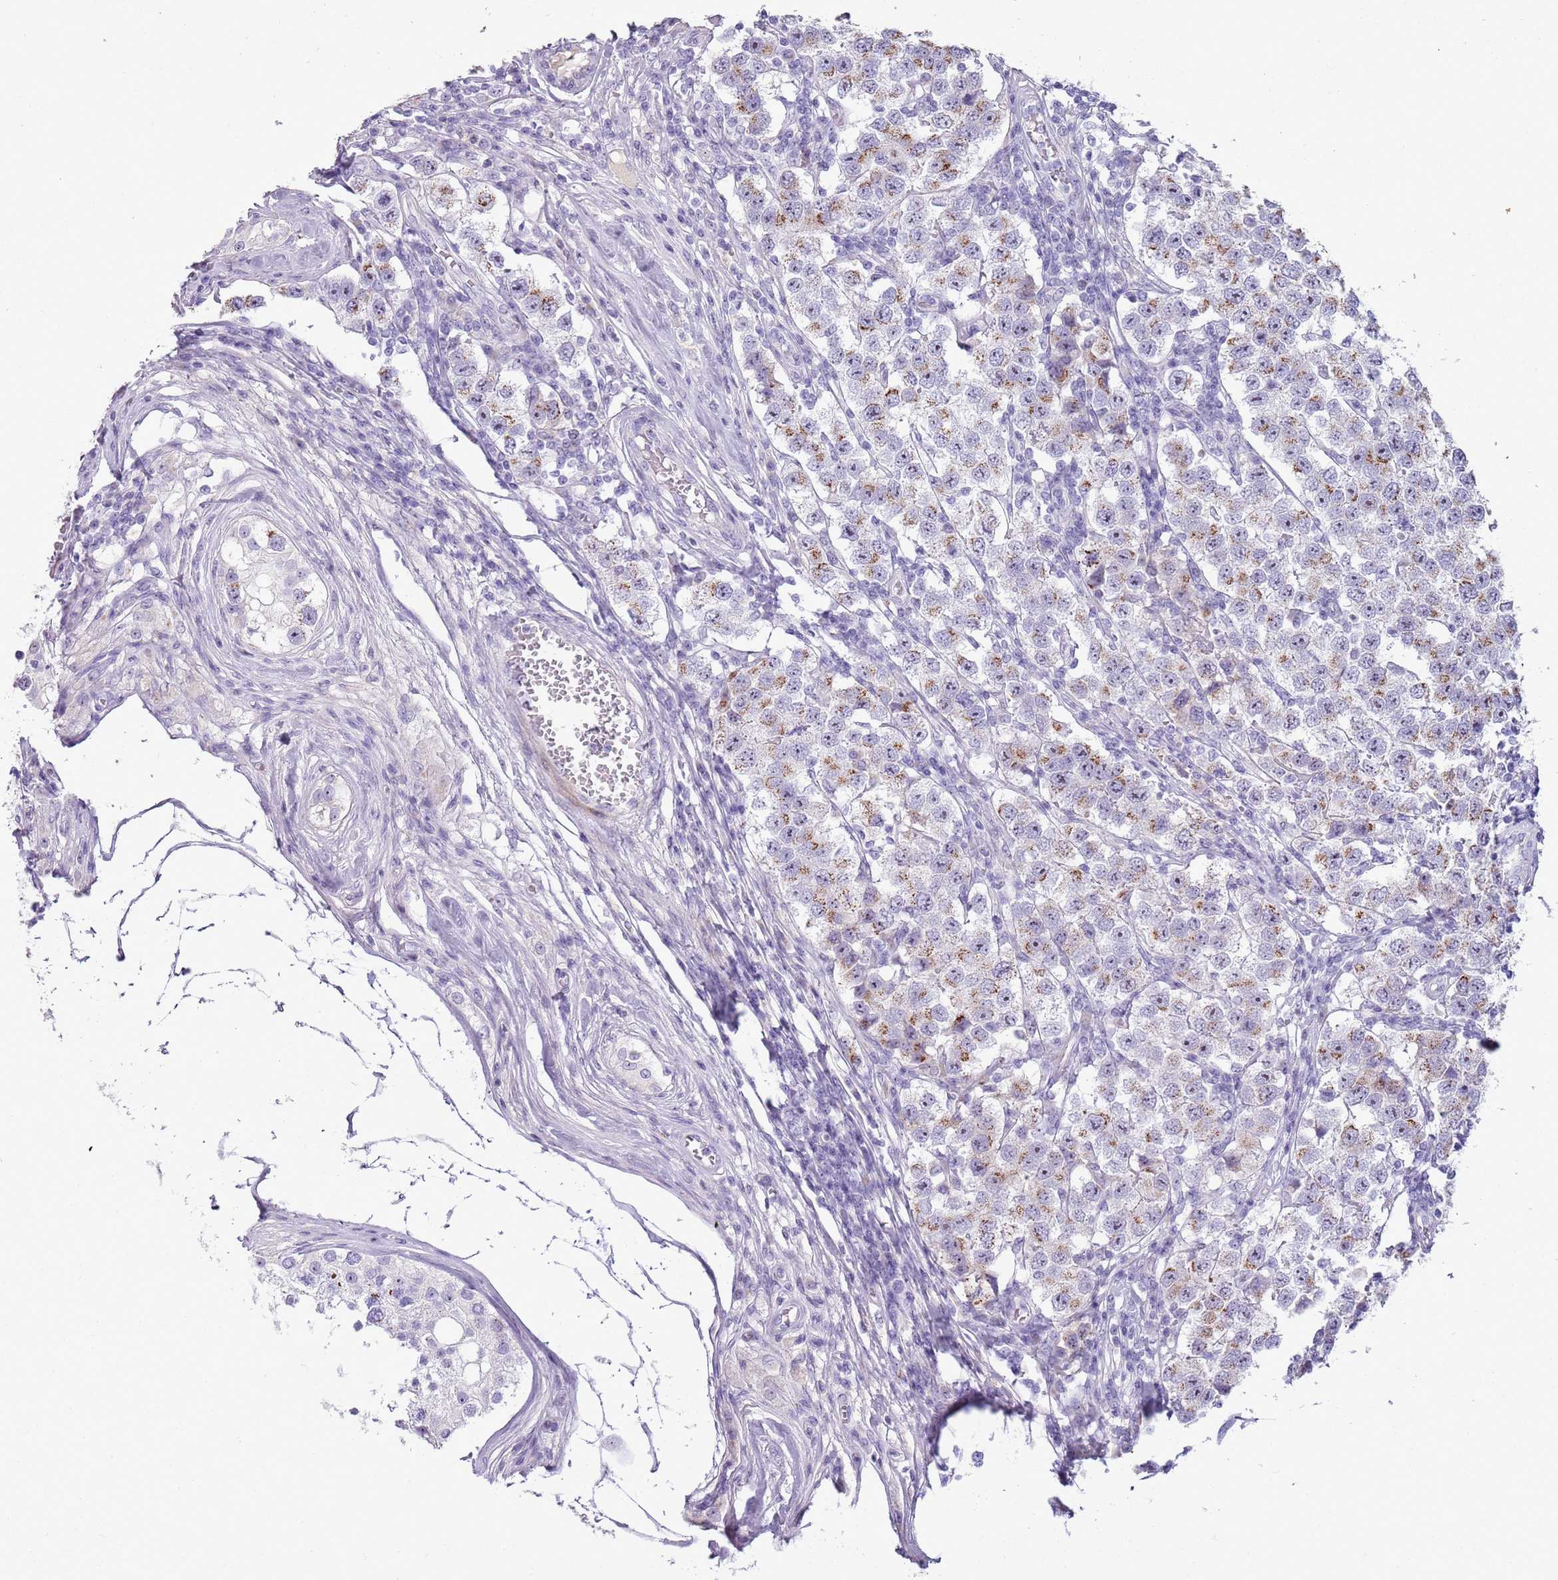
{"staining": {"intensity": "moderate", "quantity": "25%-75%", "location": "cytoplasmic/membranous"}, "tissue": "testis cancer", "cell_type": "Tumor cells", "image_type": "cancer", "snomed": [{"axis": "morphology", "description": "Seminoma, NOS"}, {"axis": "topography", "description": "Testis"}], "caption": "Immunohistochemical staining of testis seminoma exhibits medium levels of moderate cytoplasmic/membranous protein staining in about 25%-75% of tumor cells. The staining was performed using DAB (3,3'-diaminobenzidine), with brown indicating positive protein expression. Nuclei are stained blue with hematoxylin.", "gene": "NBPF6", "patient": {"sex": "male", "age": 34}}